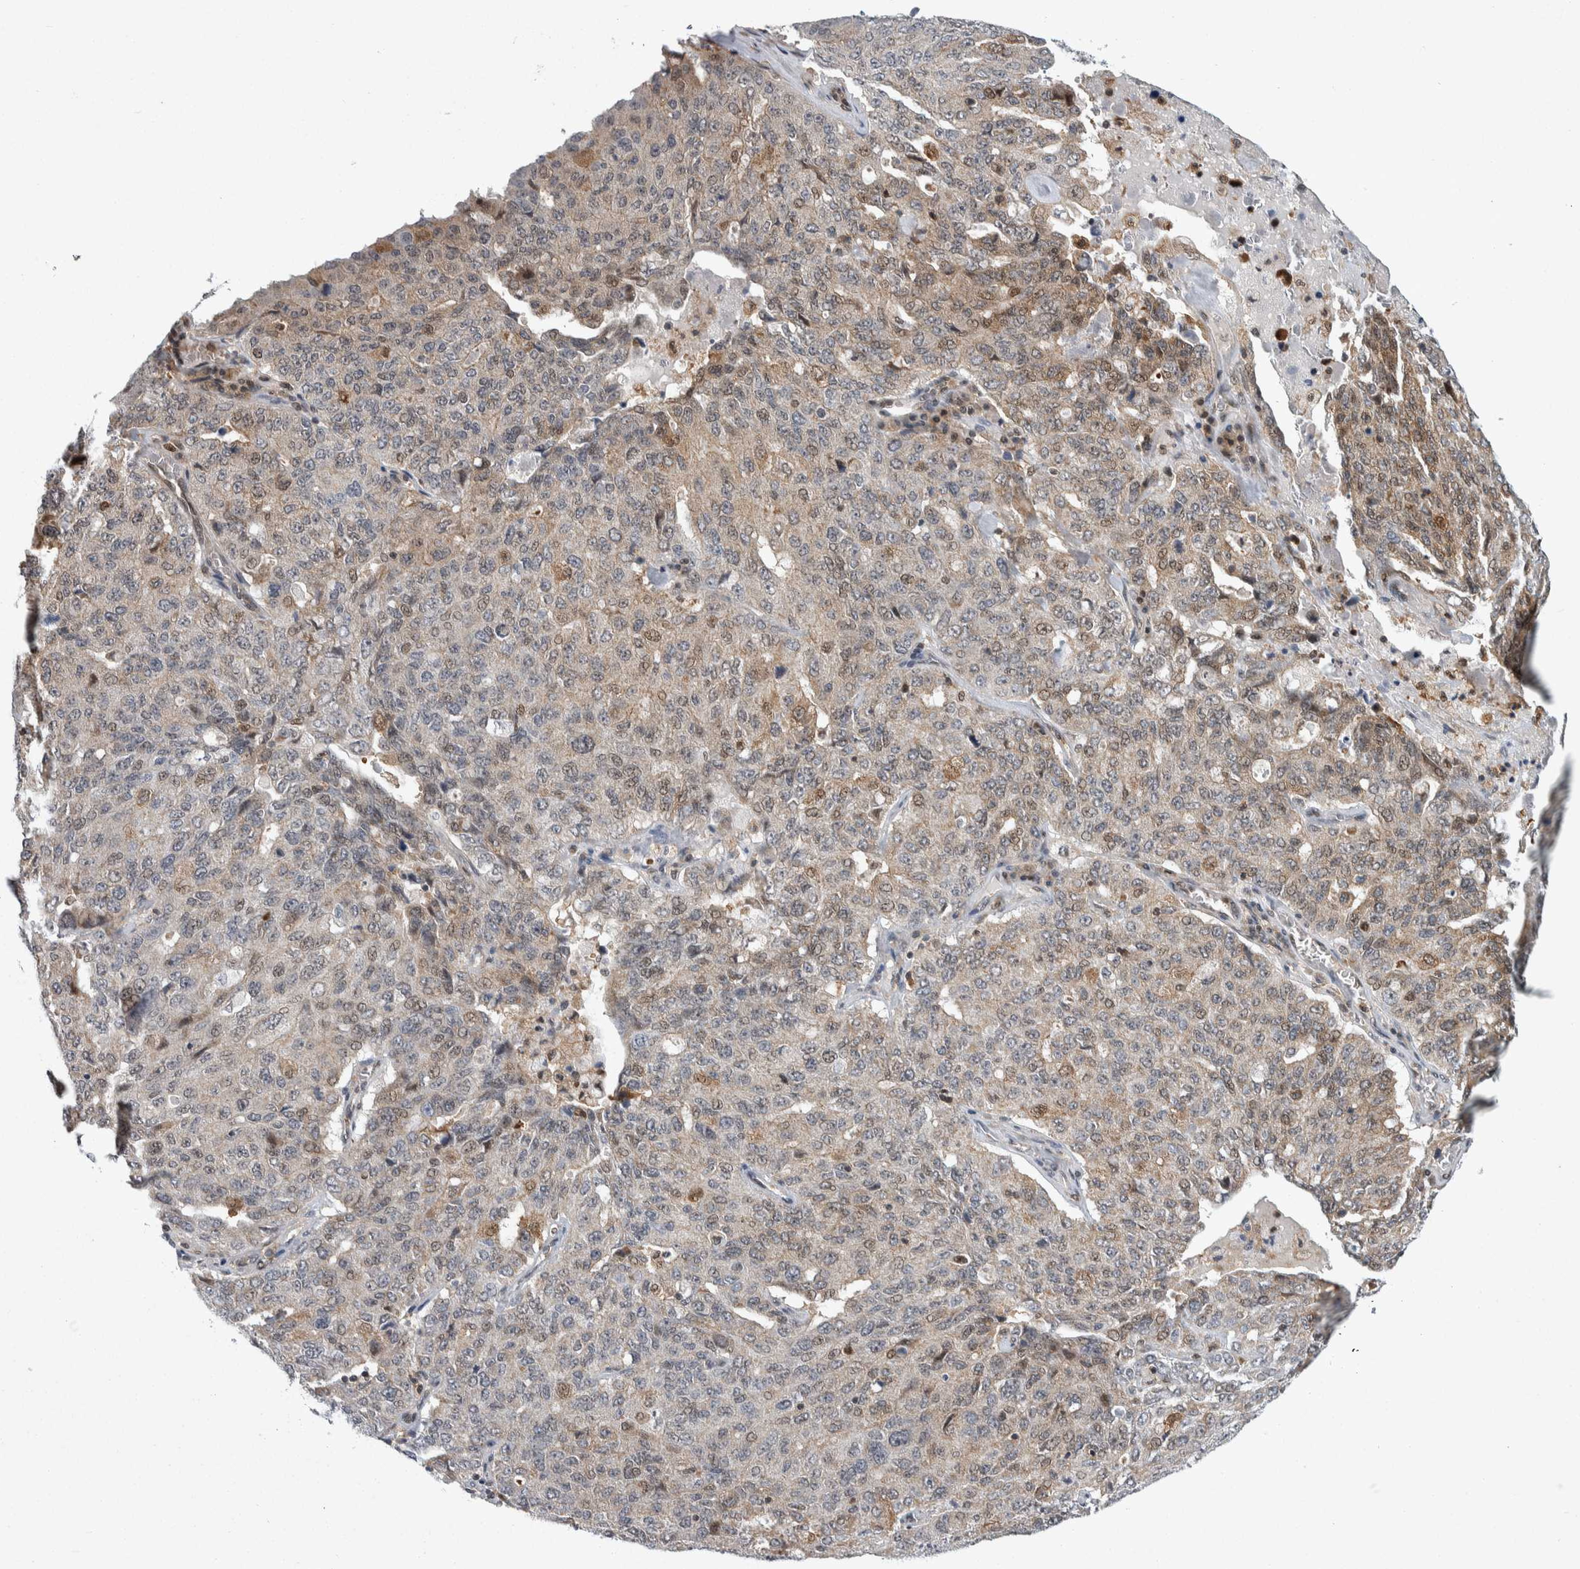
{"staining": {"intensity": "weak", "quantity": "25%-75%", "location": "cytoplasmic/membranous,nuclear"}, "tissue": "ovarian cancer", "cell_type": "Tumor cells", "image_type": "cancer", "snomed": [{"axis": "morphology", "description": "Carcinoma, endometroid"}, {"axis": "topography", "description": "Ovary"}], "caption": "Human ovarian cancer stained with a brown dye displays weak cytoplasmic/membranous and nuclear positive expression in approximately 25%-75% of tumor cells.", "gene": "PTPA", "patient": {"sex": "female", "age": 62}}